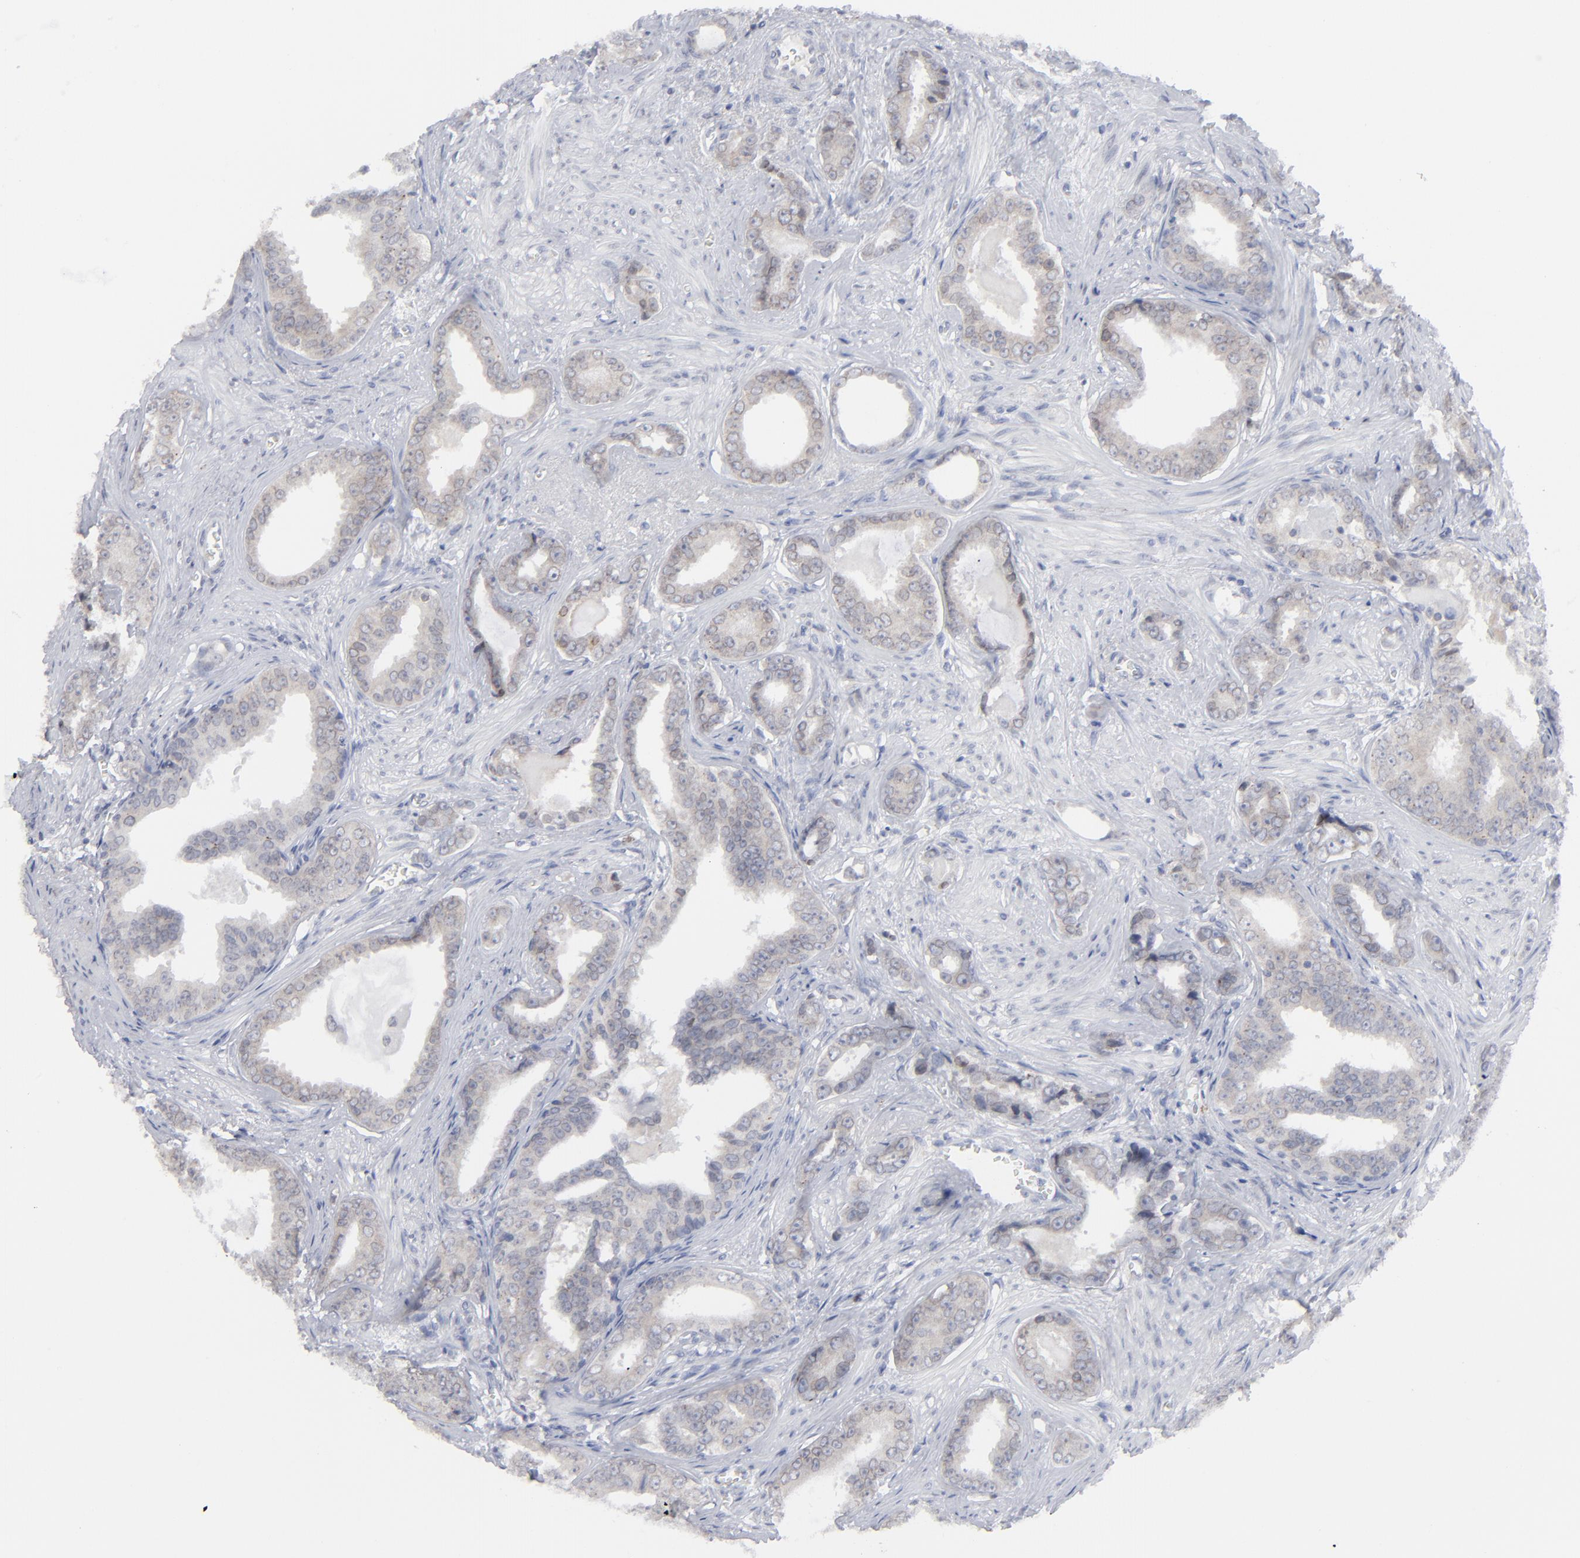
{"staining": {"intensity": "weak", "quantity": "25%-75%", "location": "cytoplasmic/membranous"}, "tissue": "prostate cancer", "cell_type": "Tumor cells", "image_type": "cancer", "snomed": [{"axis": "morphology", "description": "Adenocarcinoma, Medium grade"}, {"axis": "topography", "description": "Prostate"}], "caption": "Immunohistochemistry of human prostate cancer (medium-grade adenocarcinoma) shows low levels of weak cytoplasmic/membranous staining in about 25%-75% of tumor cells. (DAB IHC with brightfield microscopy, high magnification).", "gene": "NUP88", "patient": {"sex": "male", "age": 79}}